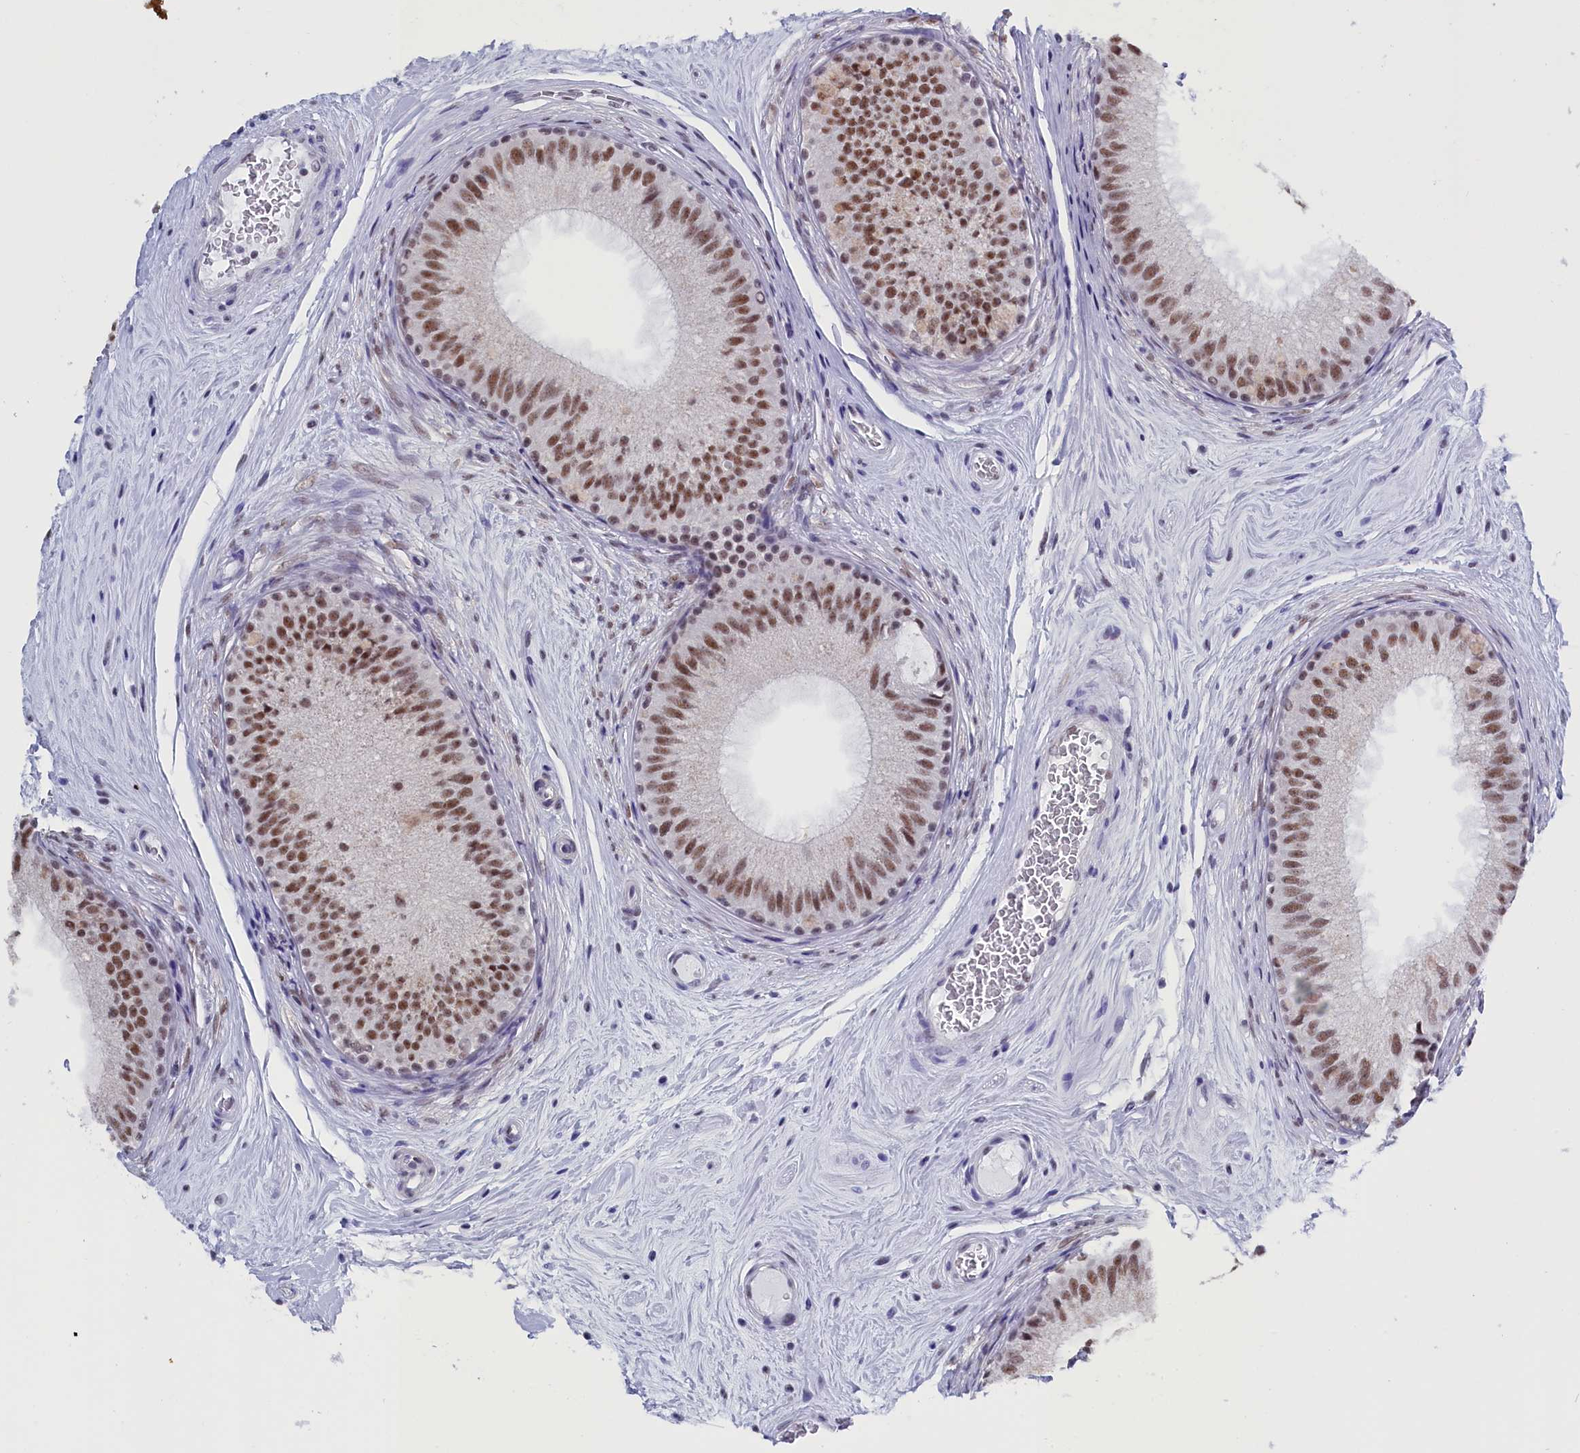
{"staining": {"intensity": "moderate", "quantity": ">75%", "location": "nuclear"}, "tissue": "epididymis", "cell_type": "Glandular cells", "image_type": "normal", "snomed": [{"axis": "morphology", "description": "Normal tissue, NOS"}, {"axis": "topography", "description": "Epididymis"}], "caption": "DAB immunohistochemical staining of benign human epididymis shows moderate nuclear protein staining in approximately >75% of glandular cells. Ihc stains the protein of interest in brown and the nuclei are stained blue.", "gene": "CD2BP2", "patient": {"sex": "male", "age": 33}}